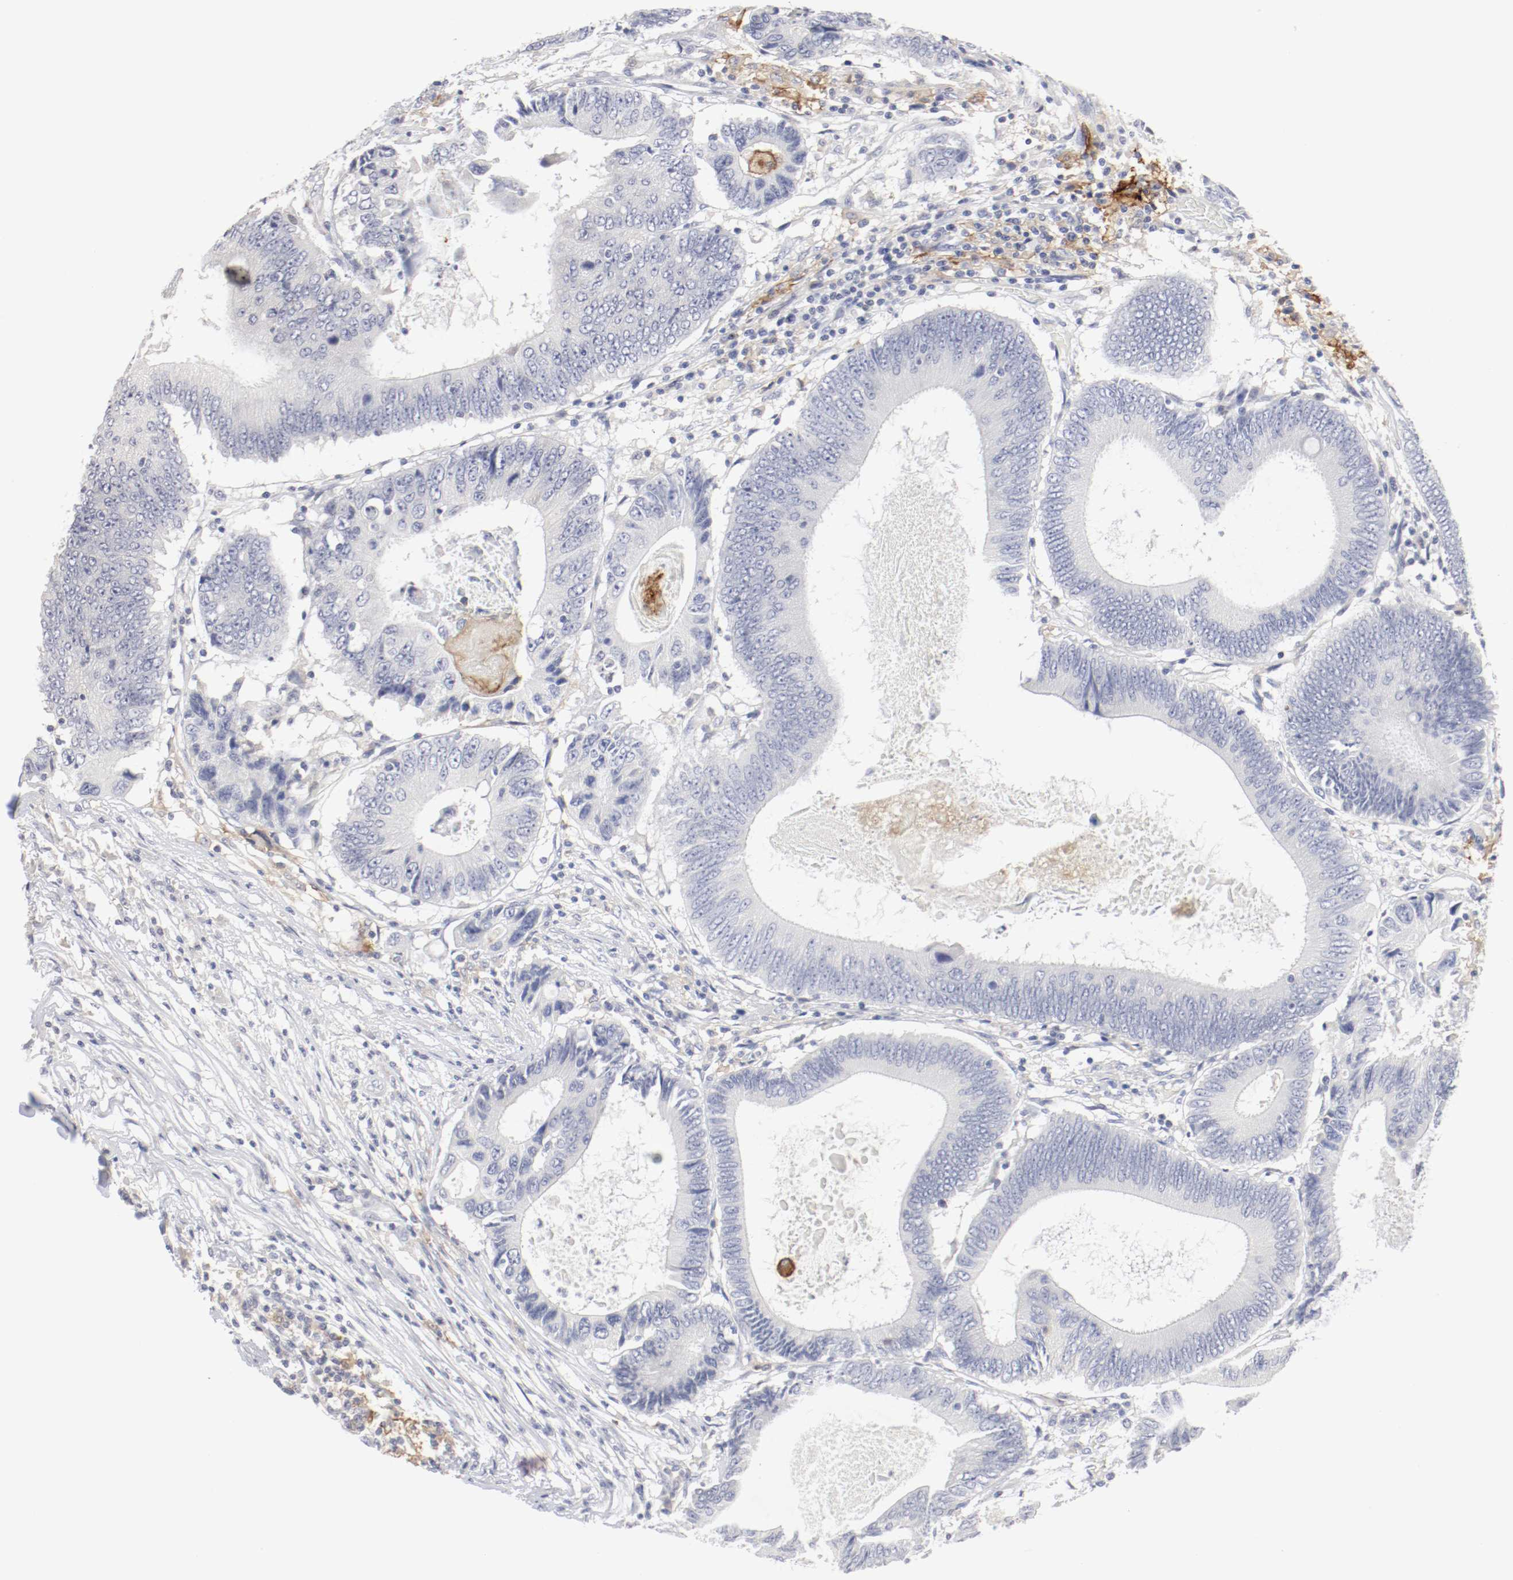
{"staining": {"intensity": "negative", "quantity": "none", "location": "none"}, "tissue": "colorectal cancer", "cell_type": "Tumor cells", "image_type": "cancer", "snomed": [{"axis": "morphology", "description": "Adenocarcinoma, NOS"}, {"axis": "topography", "description": "Colon"}], "caption": "Tumor cells are negative for brown protein staining in adenocarcinoma (colorectal).", "gene": "ITGAX", "patient": {"sex": "female", "age": 78}}